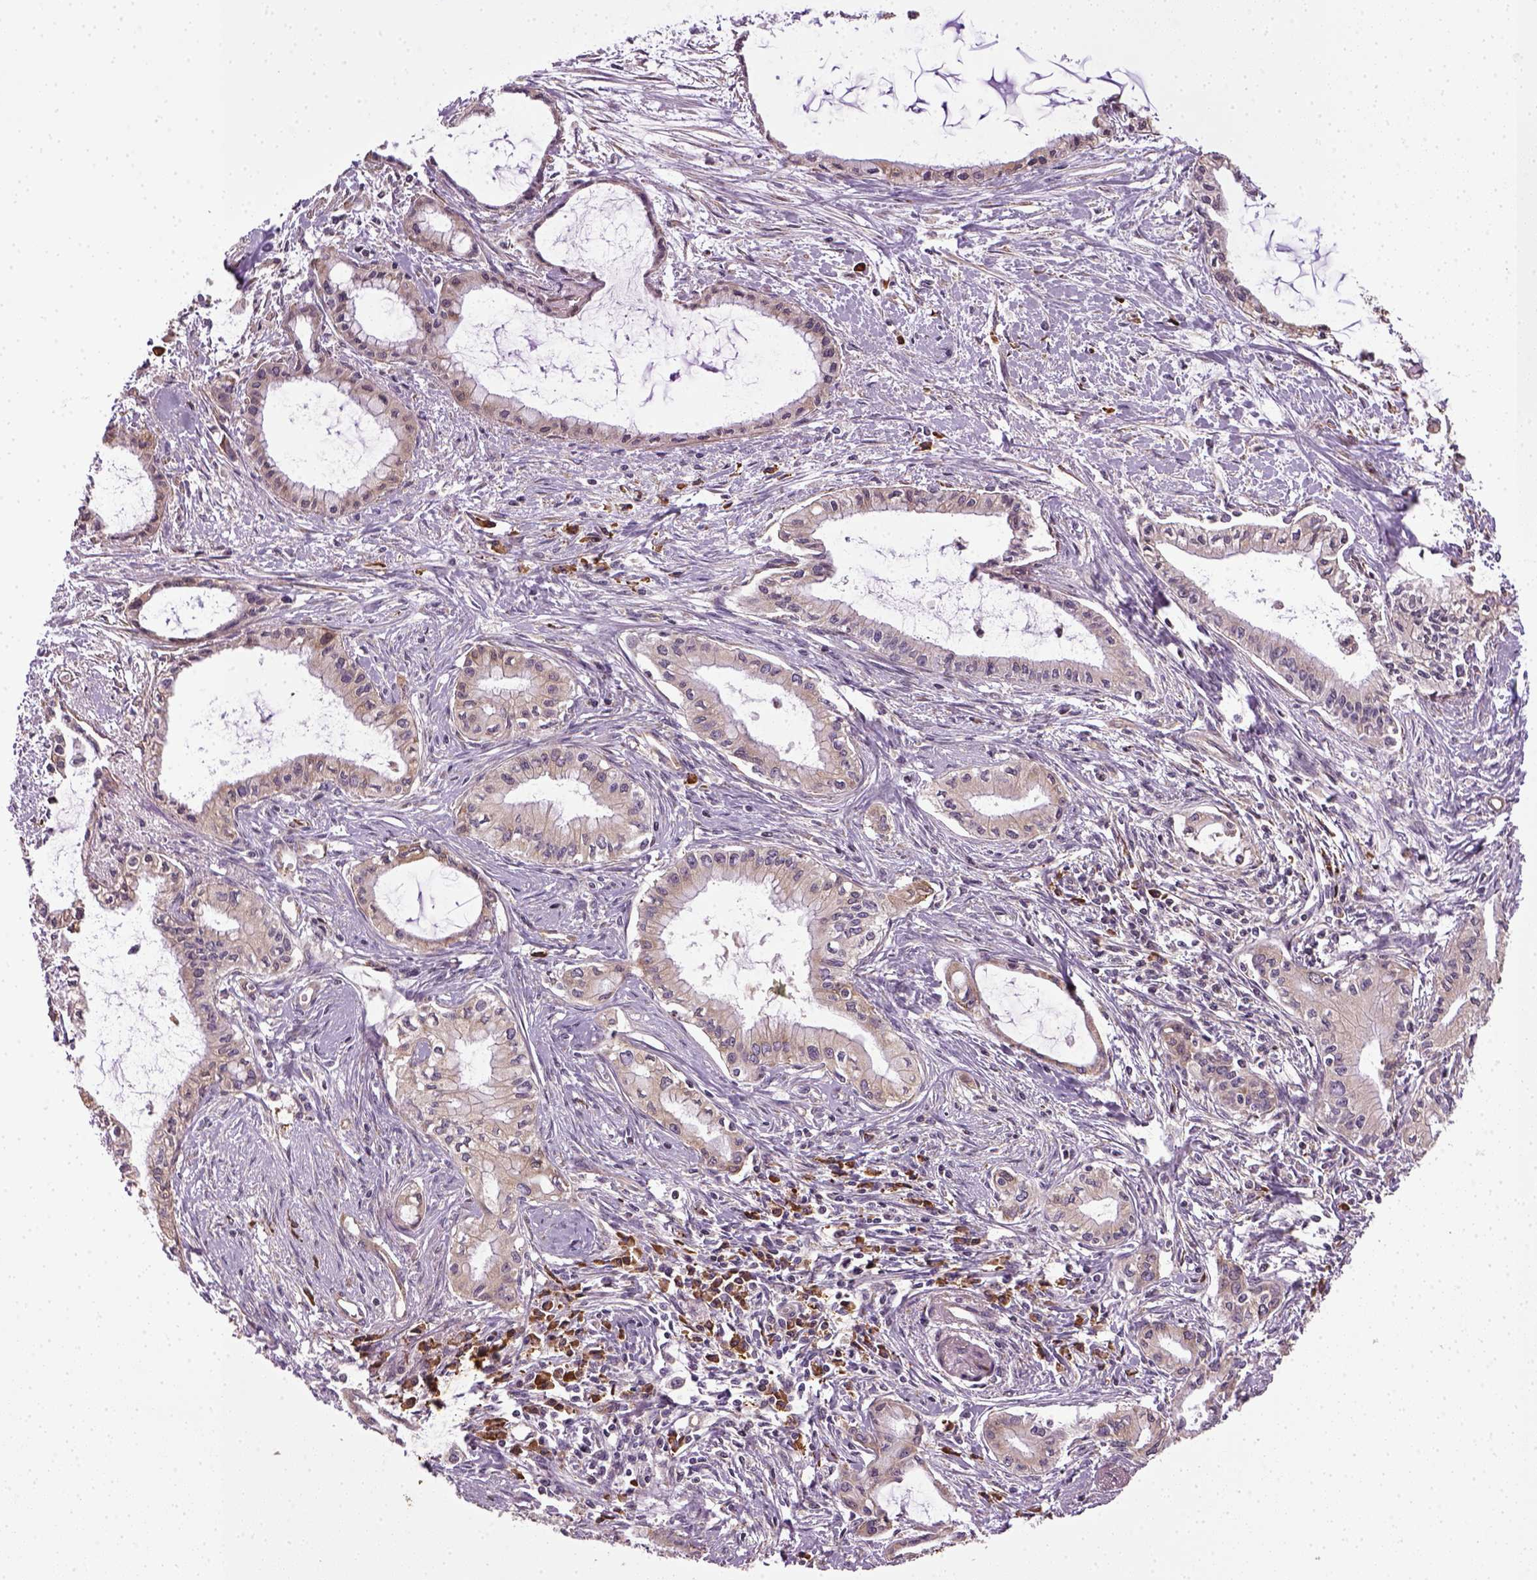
{"staining": {"intensity": "negative", "quantity": "none", "location": "none"}, "tissue": "pancreatic cancer", "cell_type": "Tumor cells", "image_type": "cancer", "snomed": [{"axis": "morphology", "description": "Adenocarcinoma, NOS"}, {"axis": "topography", "description": "Pancreas"}], "caption": "Tumor cells are negative for protein expression in human pancreatic cancer.", "gene": "TPRG1", "patient": {"sex": "male", "age": 48}}